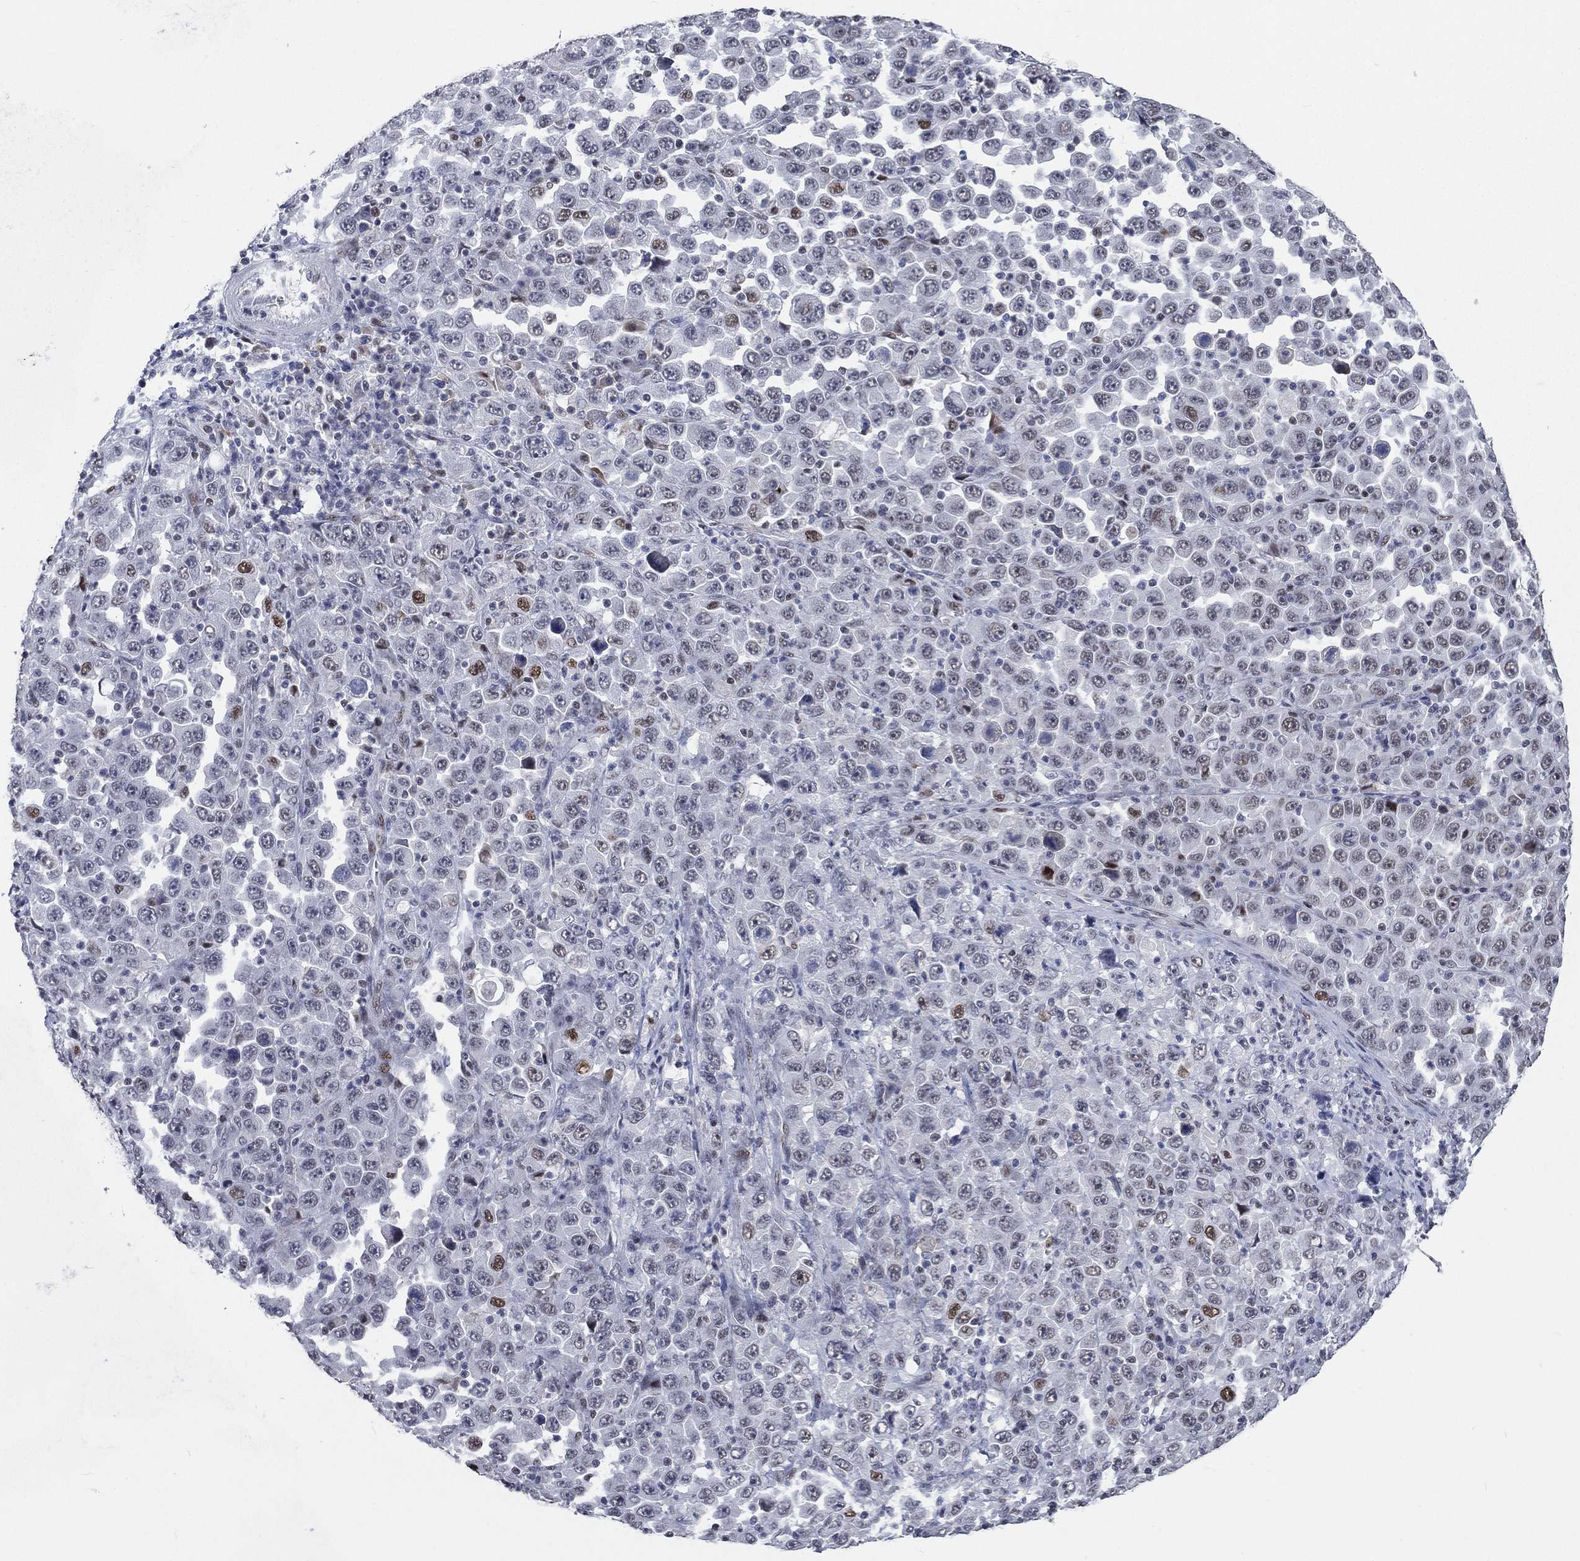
{"staining": {"intensity": "strong", "quantity": "25%-75%", "location": "nuclear"}, "tissue": "stomach cancer", "cell_type": "Tumor cells", "image_type": "cancer", "snomed": [{"axis": "morphology", "description": "Normal tissue, NOS"}, {"axis": "morphology", "description": "Adenocarcinoma, NOS"}, {"axis": "topography", "description": "Stomach, upper"}, {"axis": "topography", "description": "Stomach"}], "caption": "This is an image of IHC staining of stomach adenocarcinoma, which shows strong expression in the nuclear of tumor cells.", "gene": "HCFC1", "patient": {"sex": "male", "age": 59}}